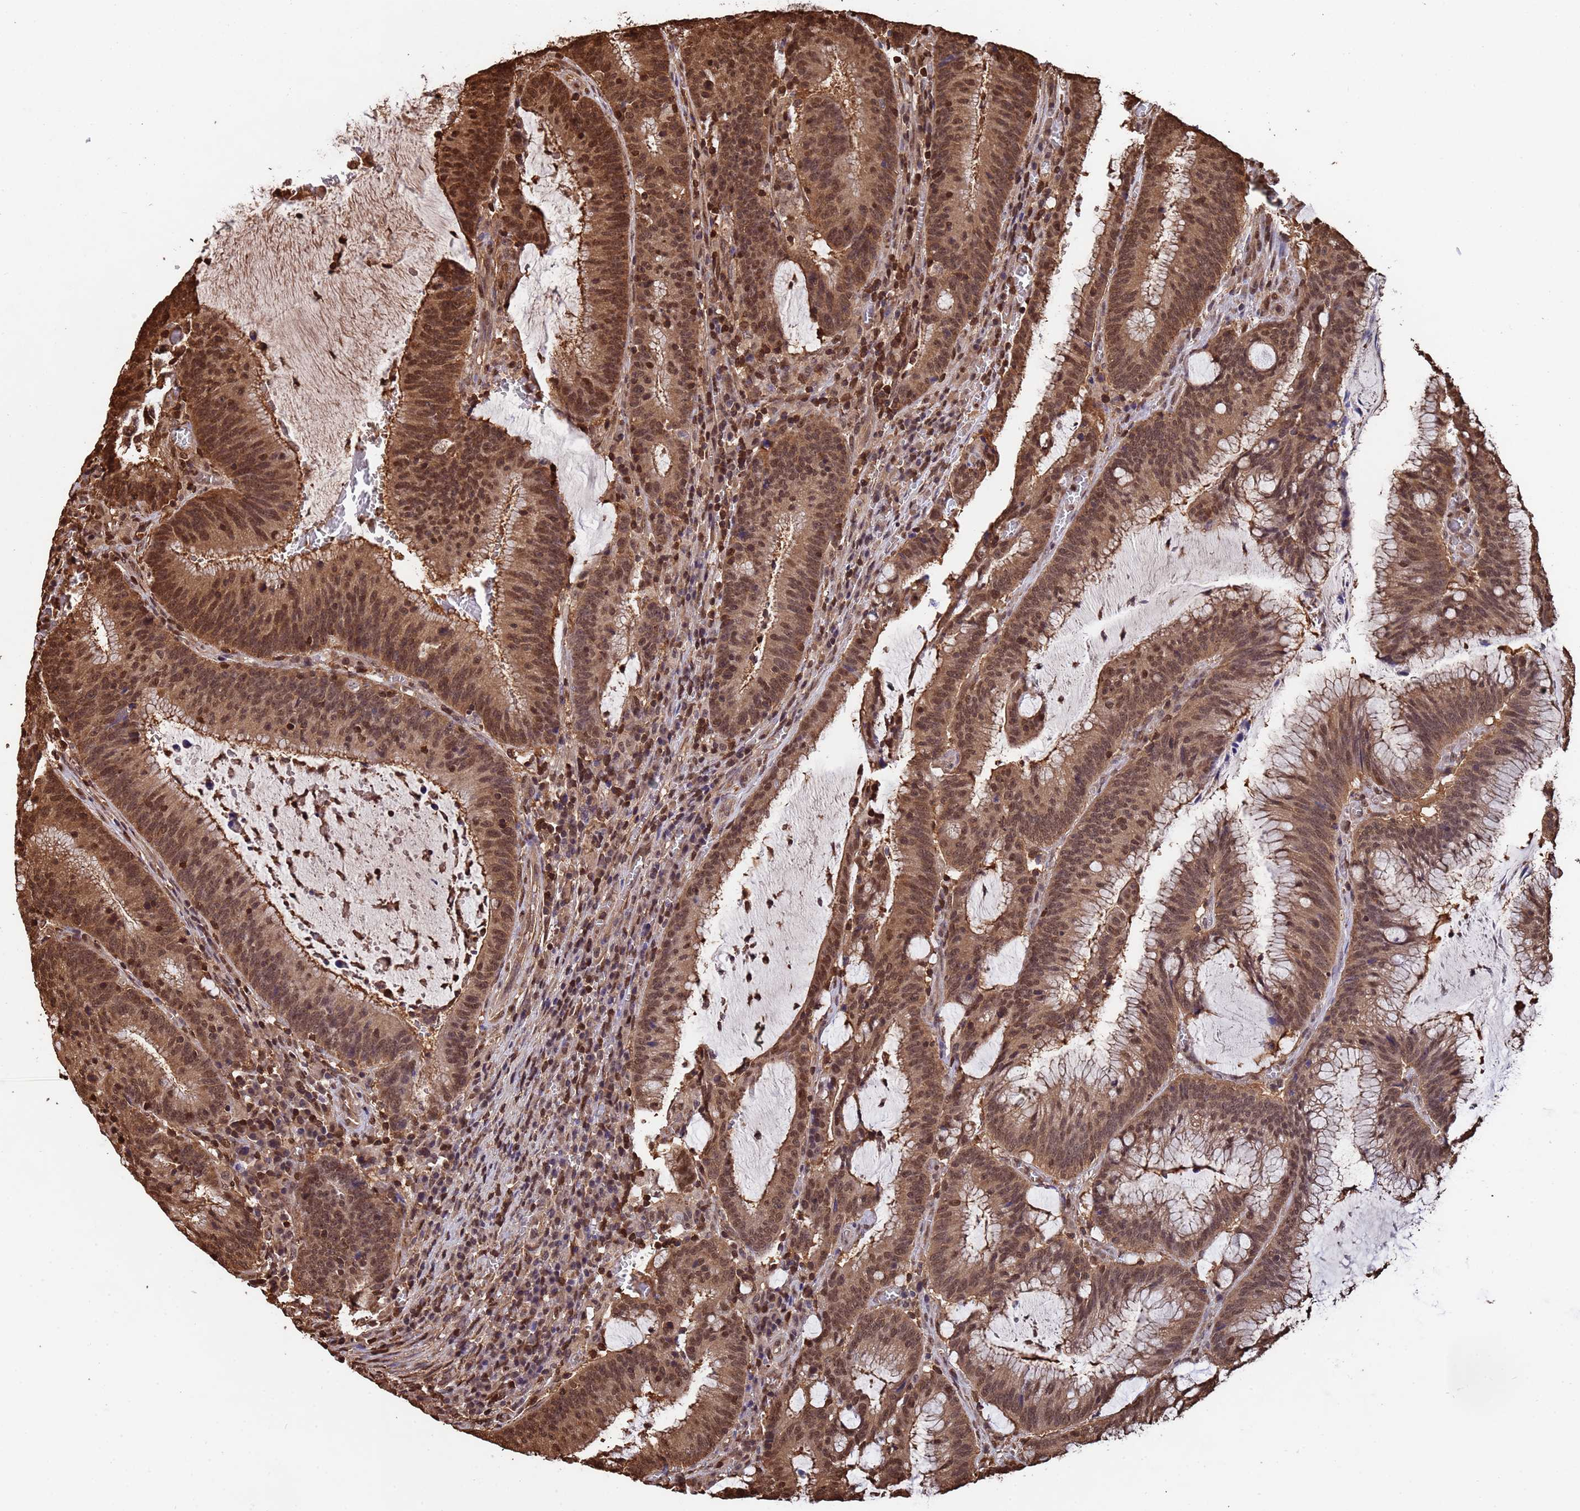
{"staining": {"intensity": "moderate", "quantity": ">75%", "location": "cytoplasmic/membranous,nuclear"}, "tissue": "colorectal cancer", "cell_type": "Tumor cells", "image_type": "cancer", "snomed": [{"axis": "morphology", "description": "Adenocarcinoma, NOS"}, {"axis": "topography", "description": "Rectum"}], "caption": "The immunohistochemical stain highlights moderate cytoplasmic/membranous and nuclear positivity in tumor cells of adenocarcinoma (colorectal) tissue. (Stains: DAB (3,3'-diaminobenzidine) in brown, nuclei in blue, Microscopy: brightfield microscopy at high magnification).", "gene": "SUMO4", "patient": {"sex": "female", "age": 77}}